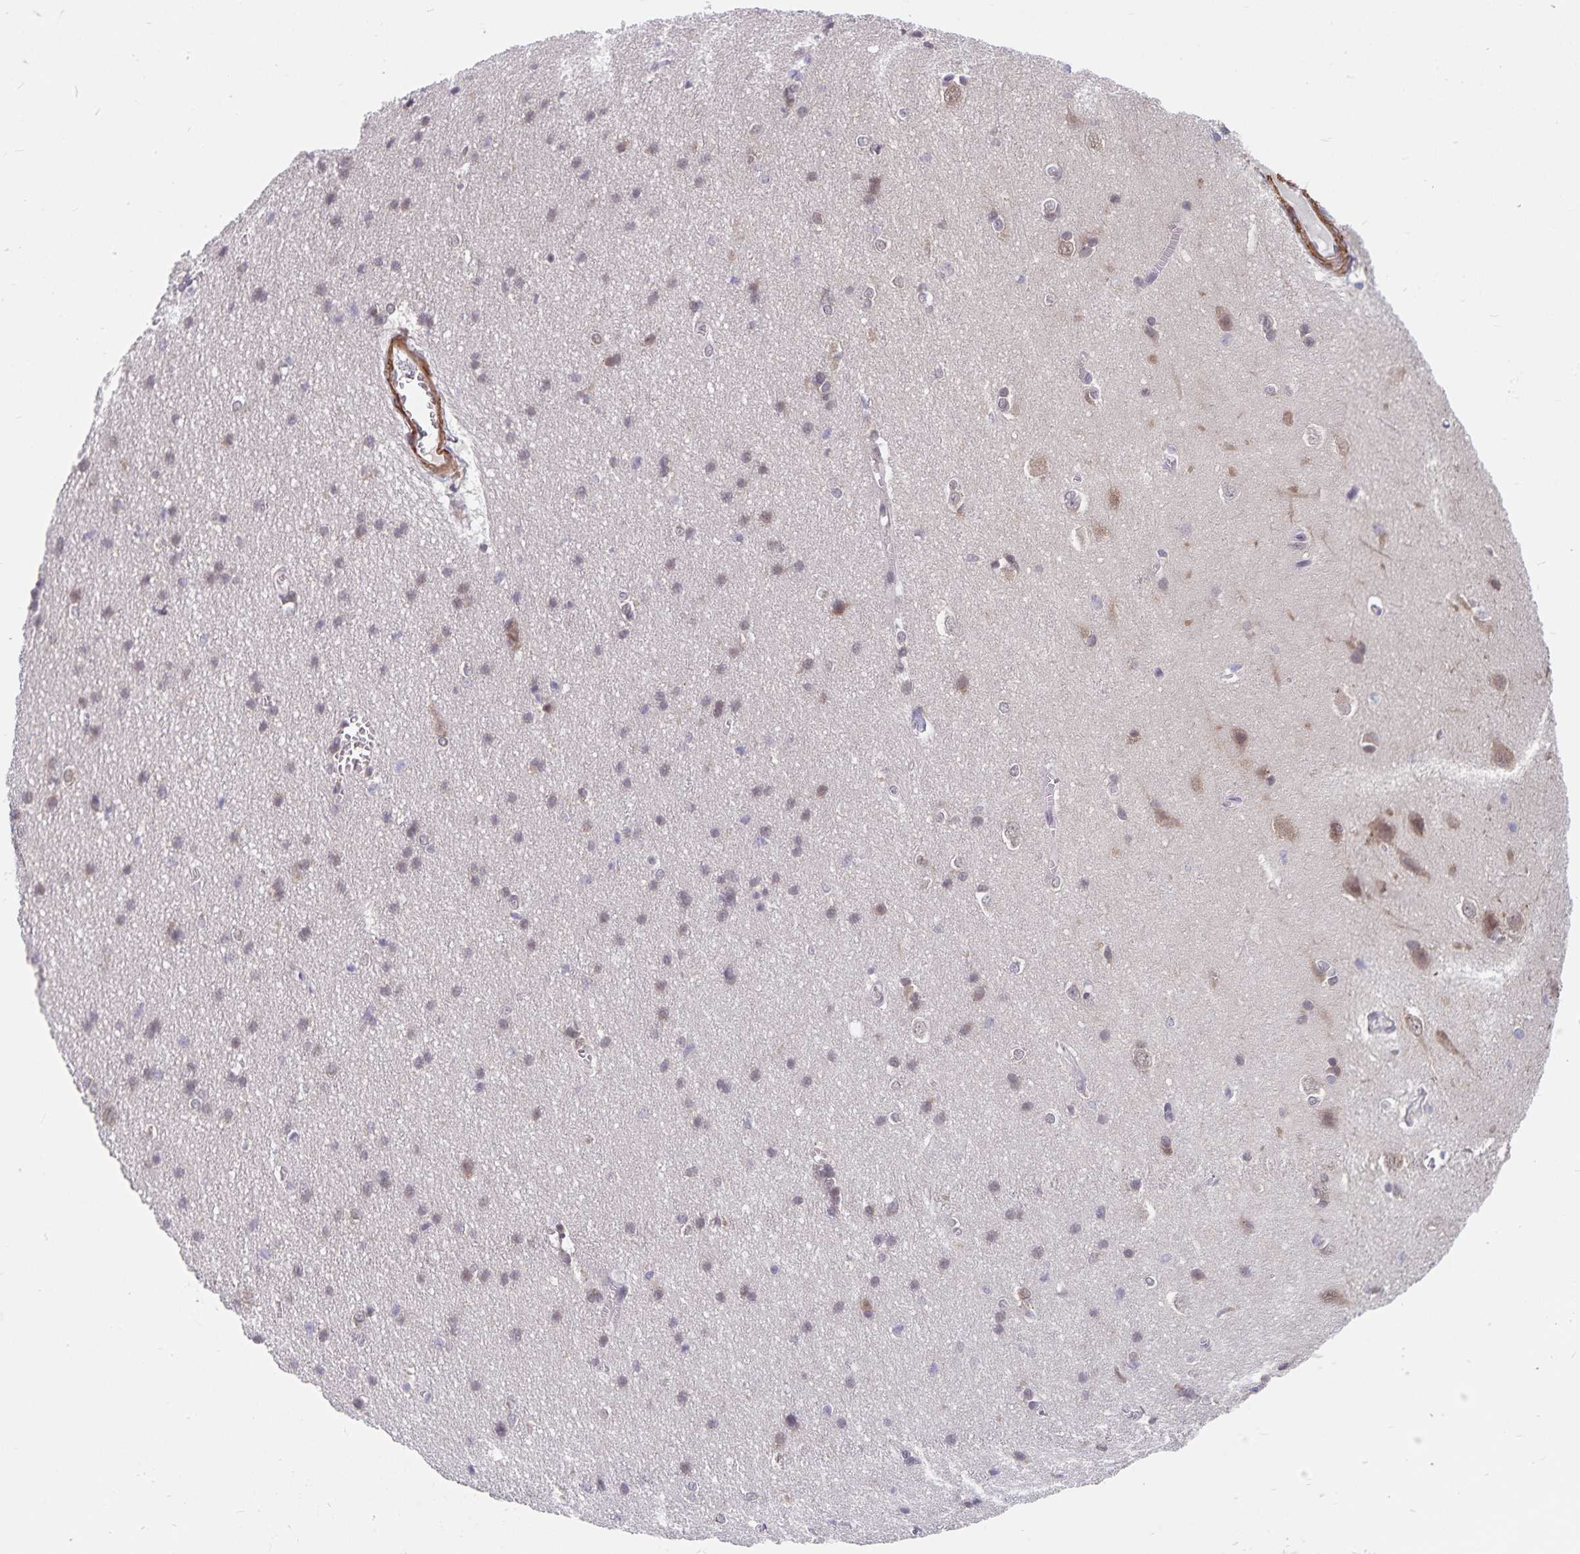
{"staining": {"intensity": "negative", "quantity": "none", "location": "none"}, "tissue": "cerebral cortex", "cell_type": "Endothelial cells", "image_type": "normal", "snomed": [{"axis": "morphology", "description": "Normal tissue, NOS"}, {"axis": "topography", "description": "Cerebral cortex"}], "caption": "IHC of normal human cerebral cortex exhibits no expression in endothelial cells.", "gene": "BAG6", "patient": {"sex": "male", "age": 37}}